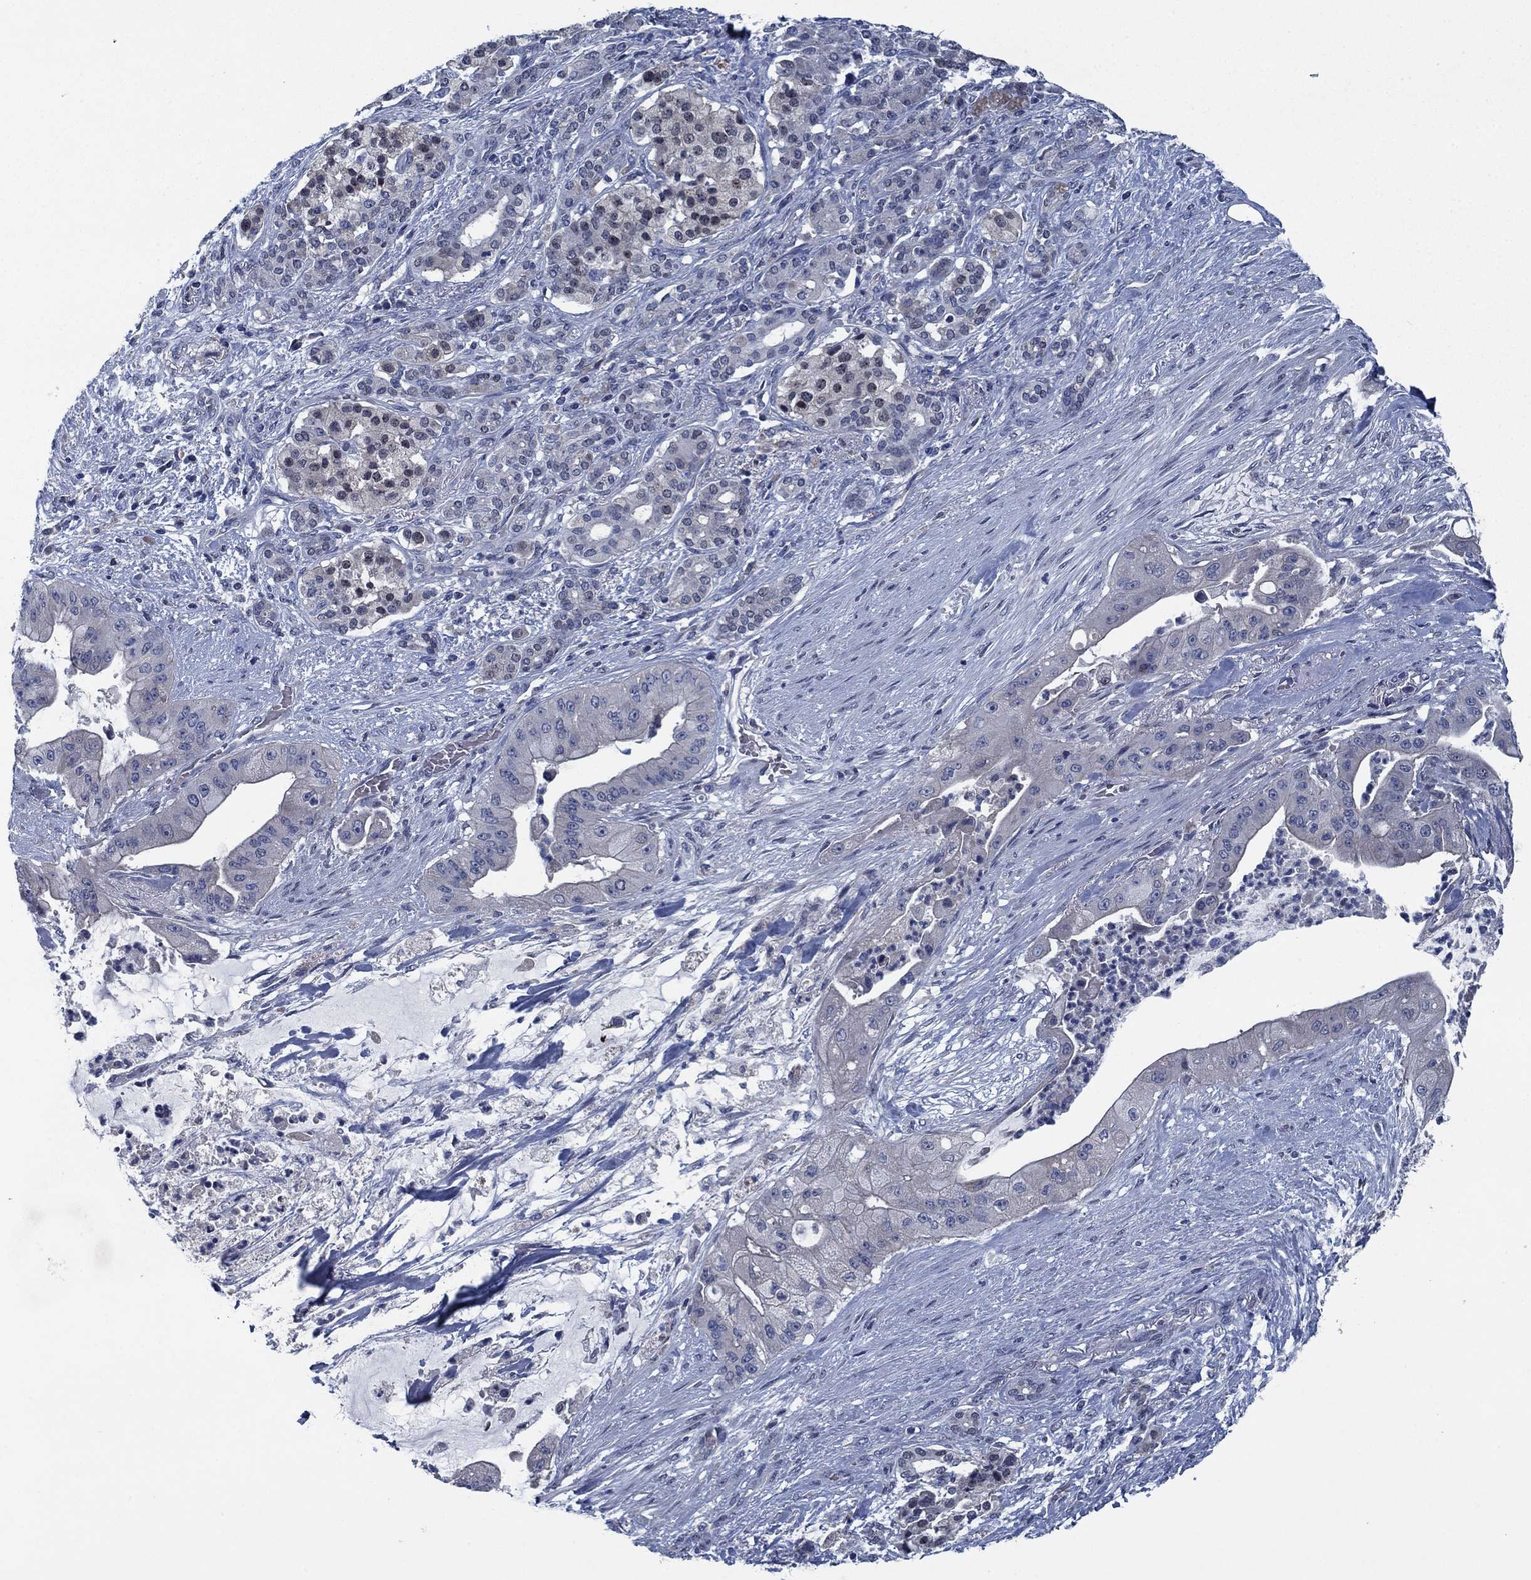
{"staining": {"intensity": "negative", "quantity": "none", "location": "none"}, "tissue": "pancreatic cancer", "cell_type": "Tumor cells", "image_type": "cancer", "snomed": [{"axis": "morphology", "description": "Normal tissue, NOS"}, {"axis": "morphology", "description": "Inflammation, NOS"}, {"axis": "morphology", "description": "Adenocarcinoma, NOS"}, {"axis": "topography", "description": "Pancreas"}], "caption": "Tumor cells are negative for protein expression in human pancreatic adenocarcinoma. (DAB (3,3'-diaminobenzidine) immunohistochemistry (IHC) visualized using brightfield microscopy, high magnification).", "gene": "PNMA8A", "patient": {"sex": "male", "age": 57}}